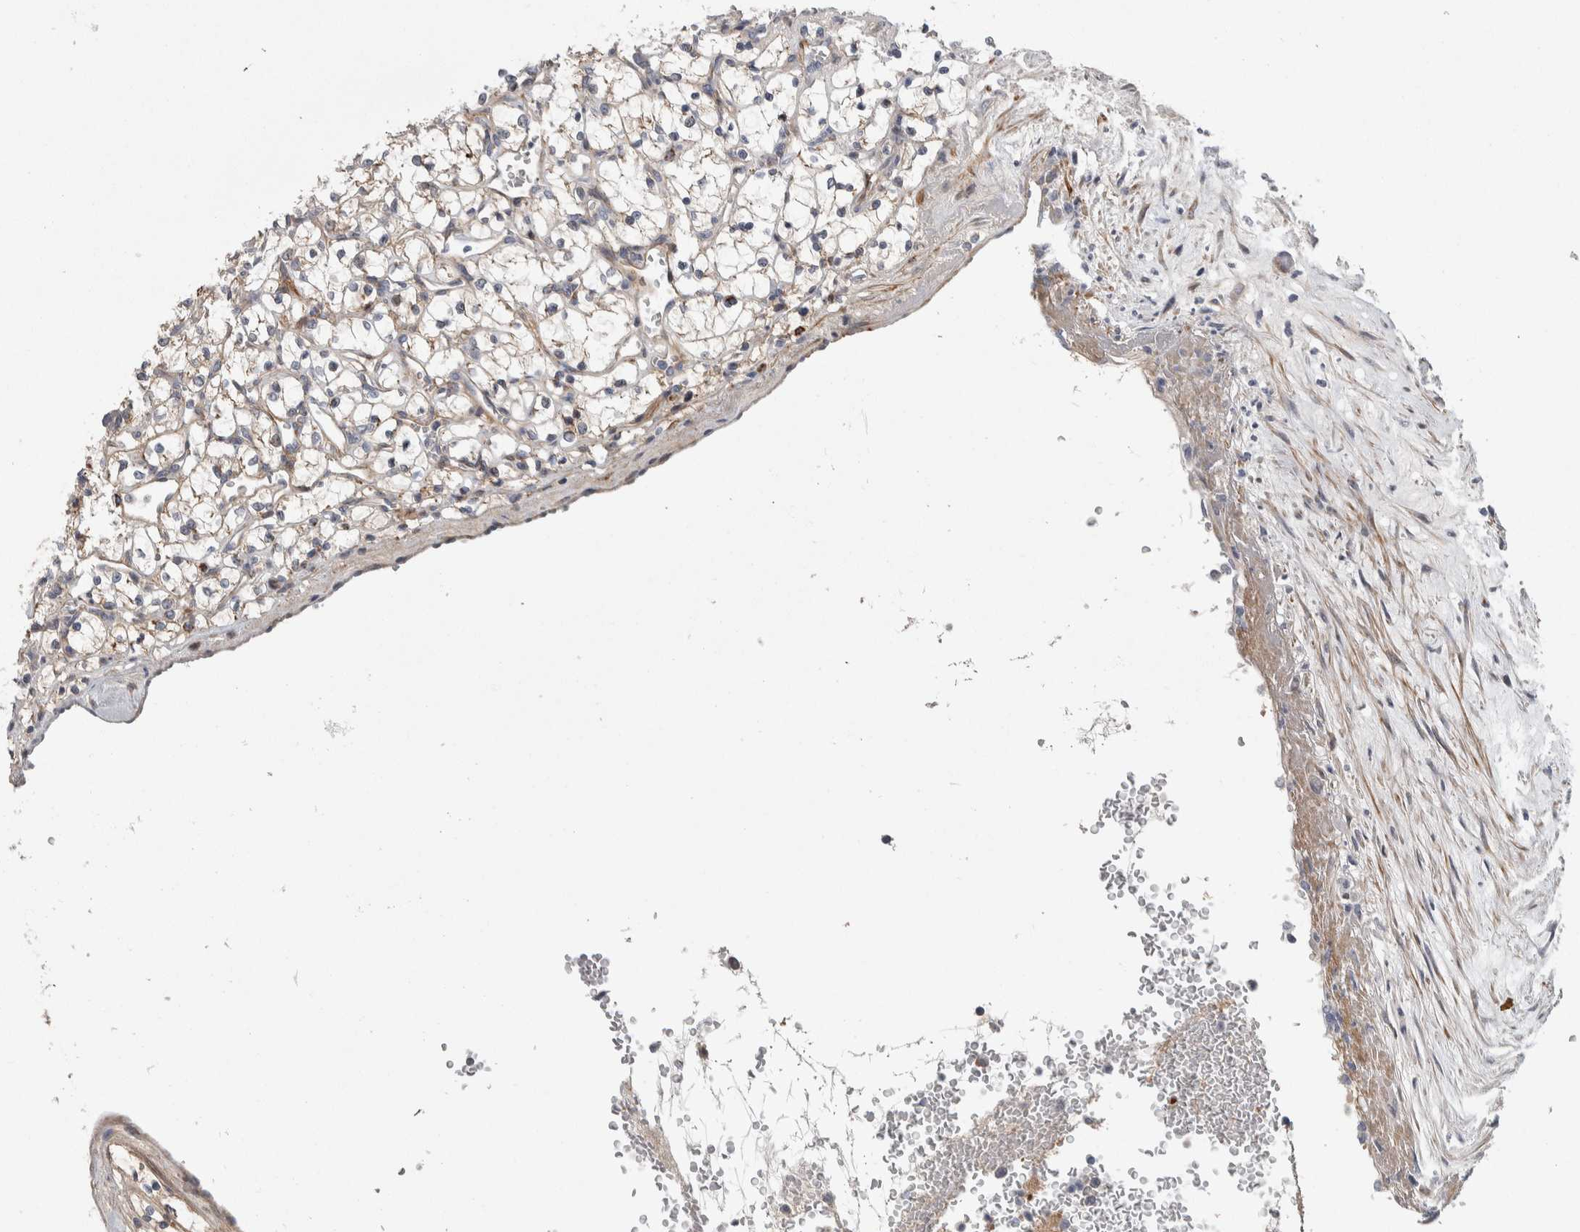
{"staining": {"intensity": "weak", "quantity": "<25%", "location": "cytoplasmic/membranous"}, "tissue": "renal cancer", "cell_type": "Tumor cells", "image_type": "cancer", "snomed": [{"axis": "morphology", "description": "Adenocarcinoma, NOS"}, {"axis": "topography", "description": "Kidney"}], "caption": "Tumor cells are negative for brown protein staining in renal cancer.", "gene": "PSMG3", "patient": {"sex": "female", "age": 69}}